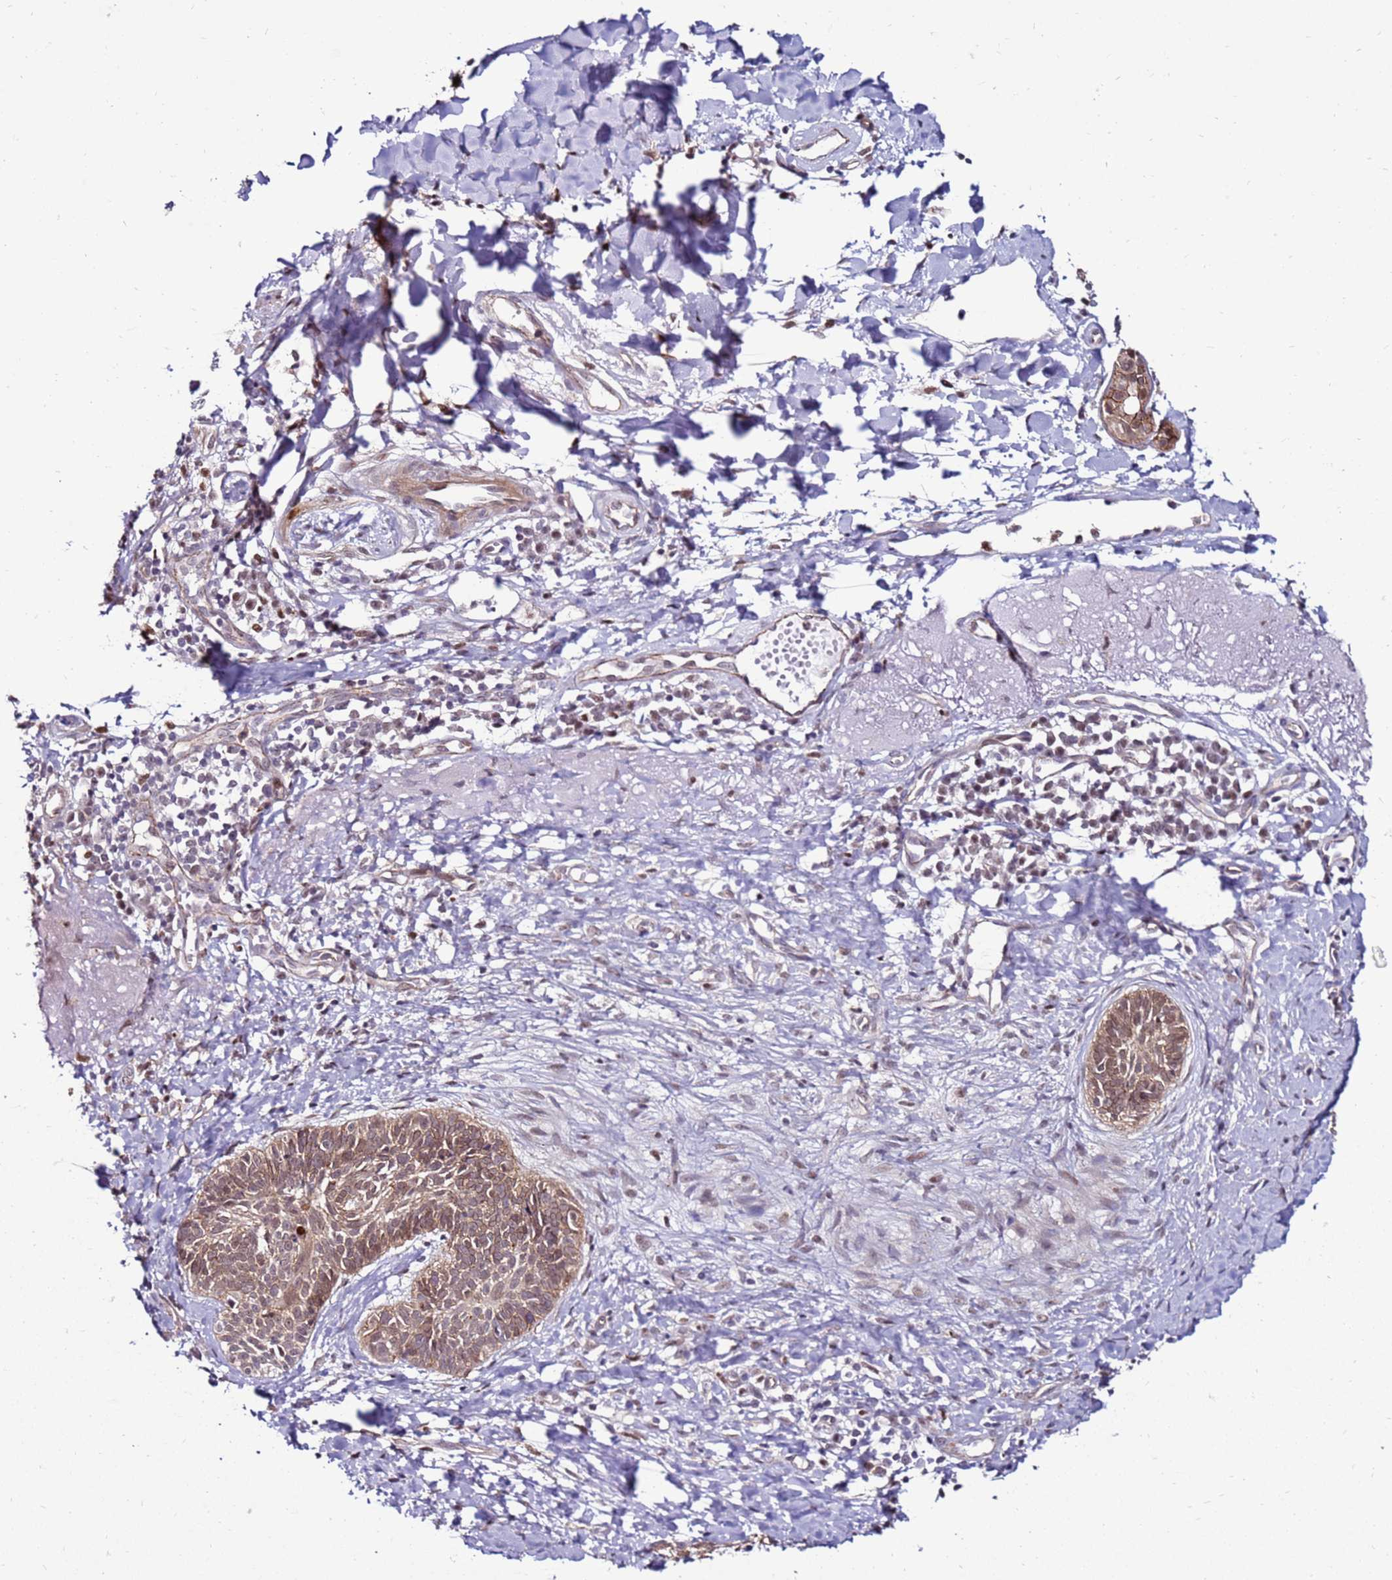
{"staining": {"intensity": "weak", "quantity": ">75%", "location": "cytoplasmic/membranous"}, "tissue": "skin cancer", "cell_type": "Tumor cells", "image_type": "cancer", "snomed": [{"axis": "morphology", "description": "Basal cell carcinoma"}, {"axis": "topography", "description": "Skin"}], "caption": "Brown immunohistochemical staining in human skin cancer (basal cell carcinoma) demonstrates weak cytoplasmic/membranous staining in about >75% of tumor cells.", "gene": "KPNA4", "patient": {"sex": "male", "age": 72}}